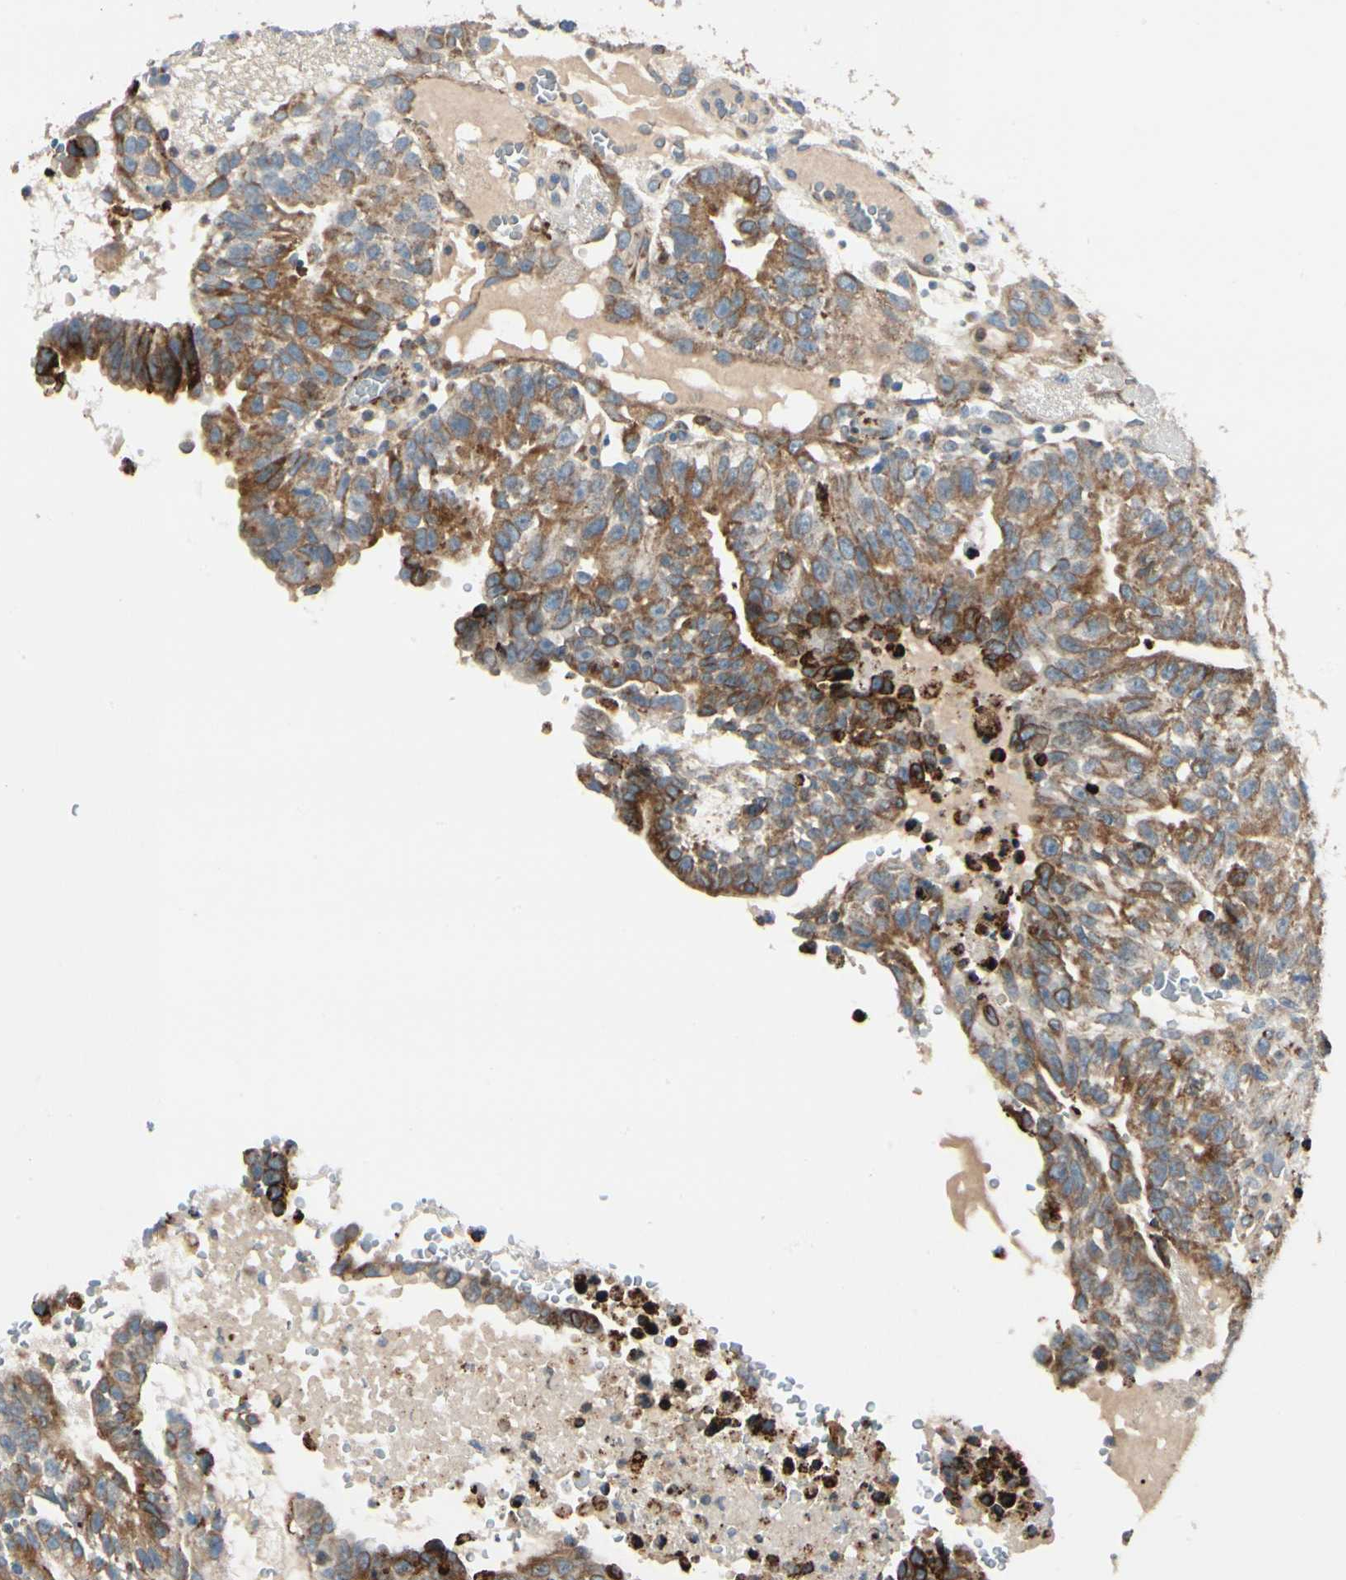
{"staining": {"intensity": "moderate", "quantity": ">75%", "location": "cytoplasmic/membranous"}, "tissue": "testis cancer", "cell_type": "Tumor cells", "image_type": "cancer", "snomed": [{"axis": "morphology", "description": "Seminoma, NOS"}, {"axis": "morphology", "description": "Carcinoma, Embryonal, NOS"}, {"axis": "topography", "description": "Testis"}], "caption": "A brown stain highlights moderate cytoplasmic/membranous staining of a protein in human testis cancer (seminoma) tumor cells. The staining is performed using DAB brown chromogen to label protein expression. The nuclei are counter-stained blue using hematoxylin.", "gene": "MRPL9", "patient": {"sex": "male", "age": 52}}